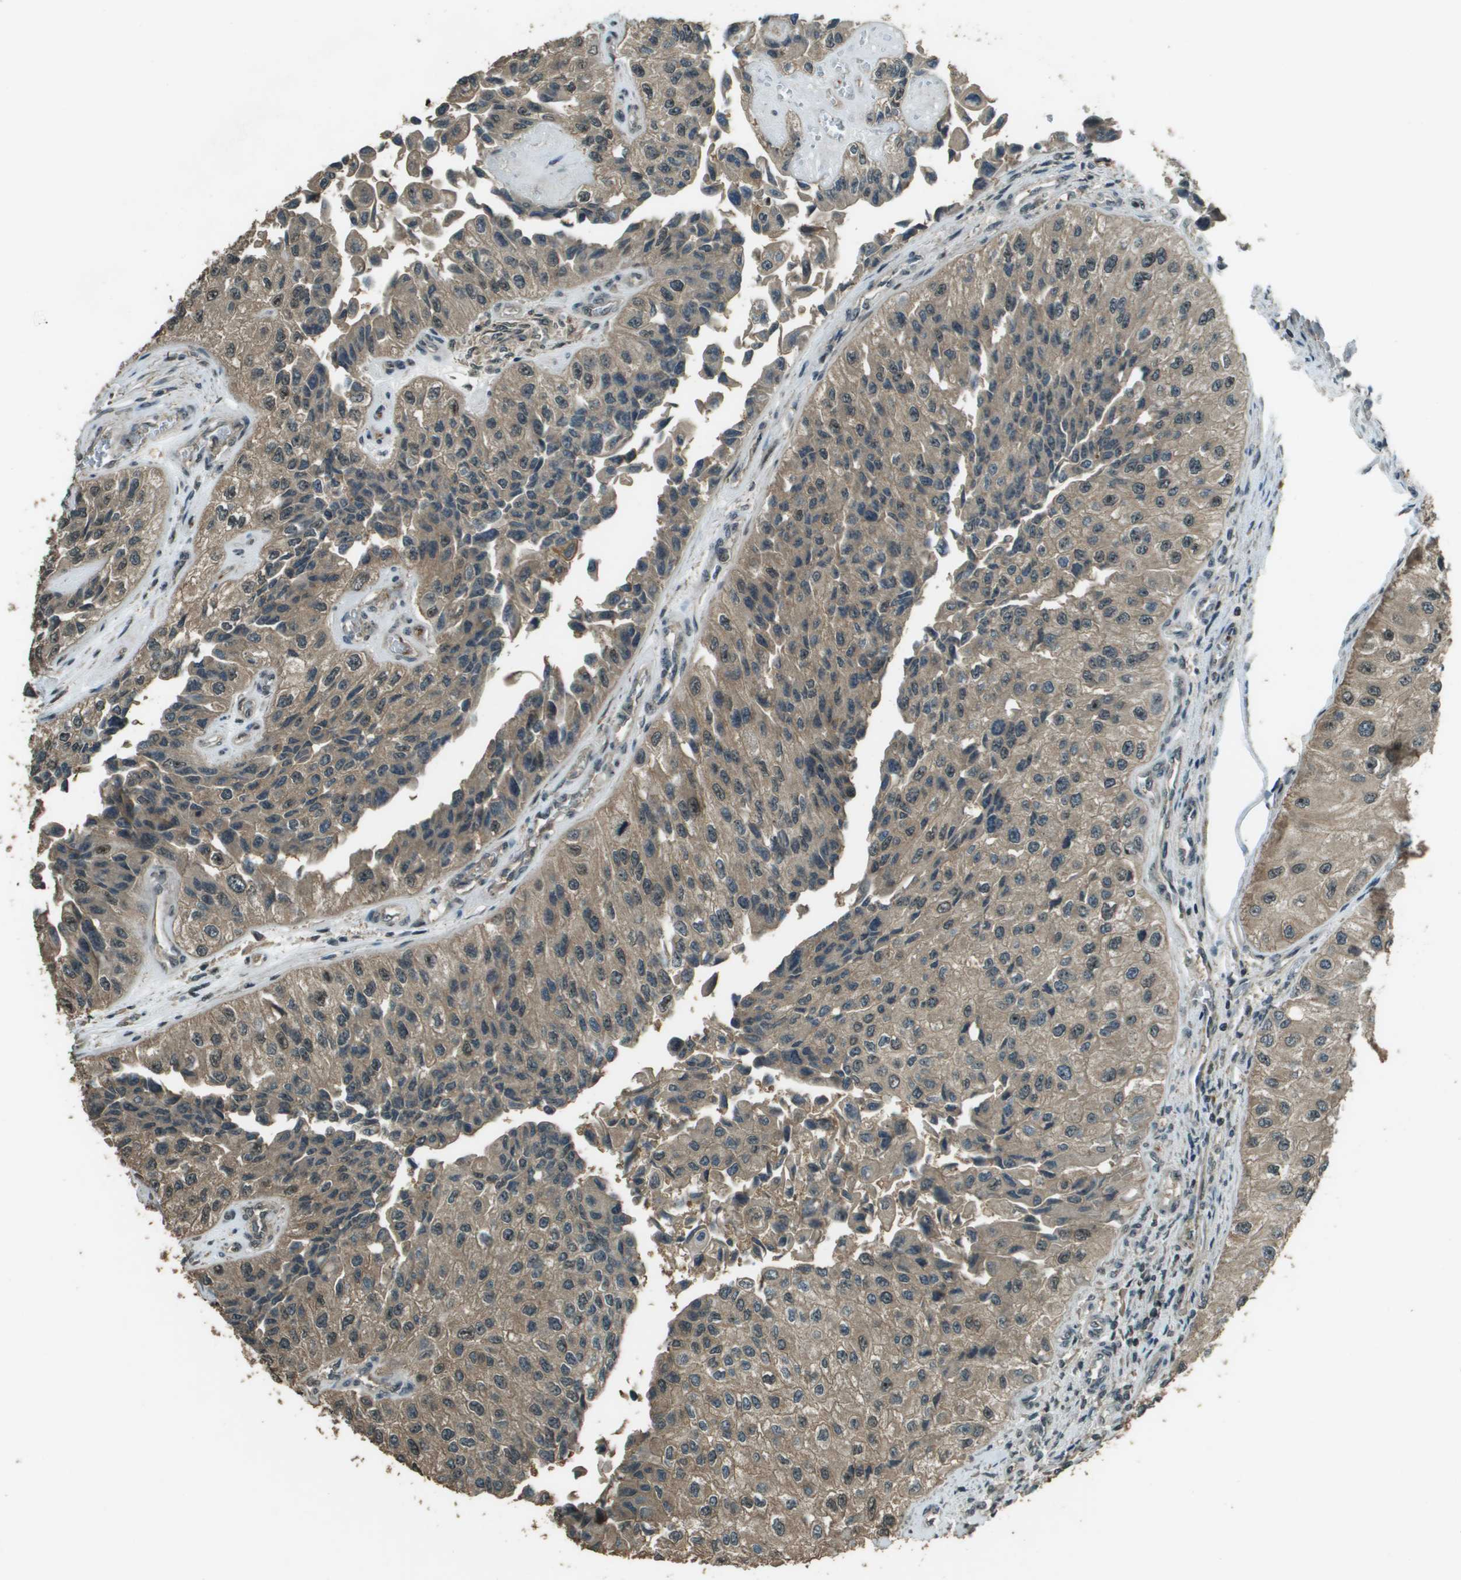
{"staining": {"intensity": "moderate", "quantity": ">75%", "location": "cytoplasmic/membranous"}, "tissue": "urothelial cancer", "cell_type": "Tumor cells", "image_type": "cancer", "snomed": [{"axis": "morphology", "description": "Urothelial carcinoma, High grade"}, {"axis": "topography", "description": "Kidney"}, {"axis": "topography", "description": "Urinary bladder"}], "caption": "A high-resolution micrograph shows immunohistochemistry (IHC) staining of urothelial cancer, which reveals moderate cytoplasmic/membranous positivity in about >75% of tumor cells.", "gene": "SDC3", "patient": {"sex": "male", "age": 77}}